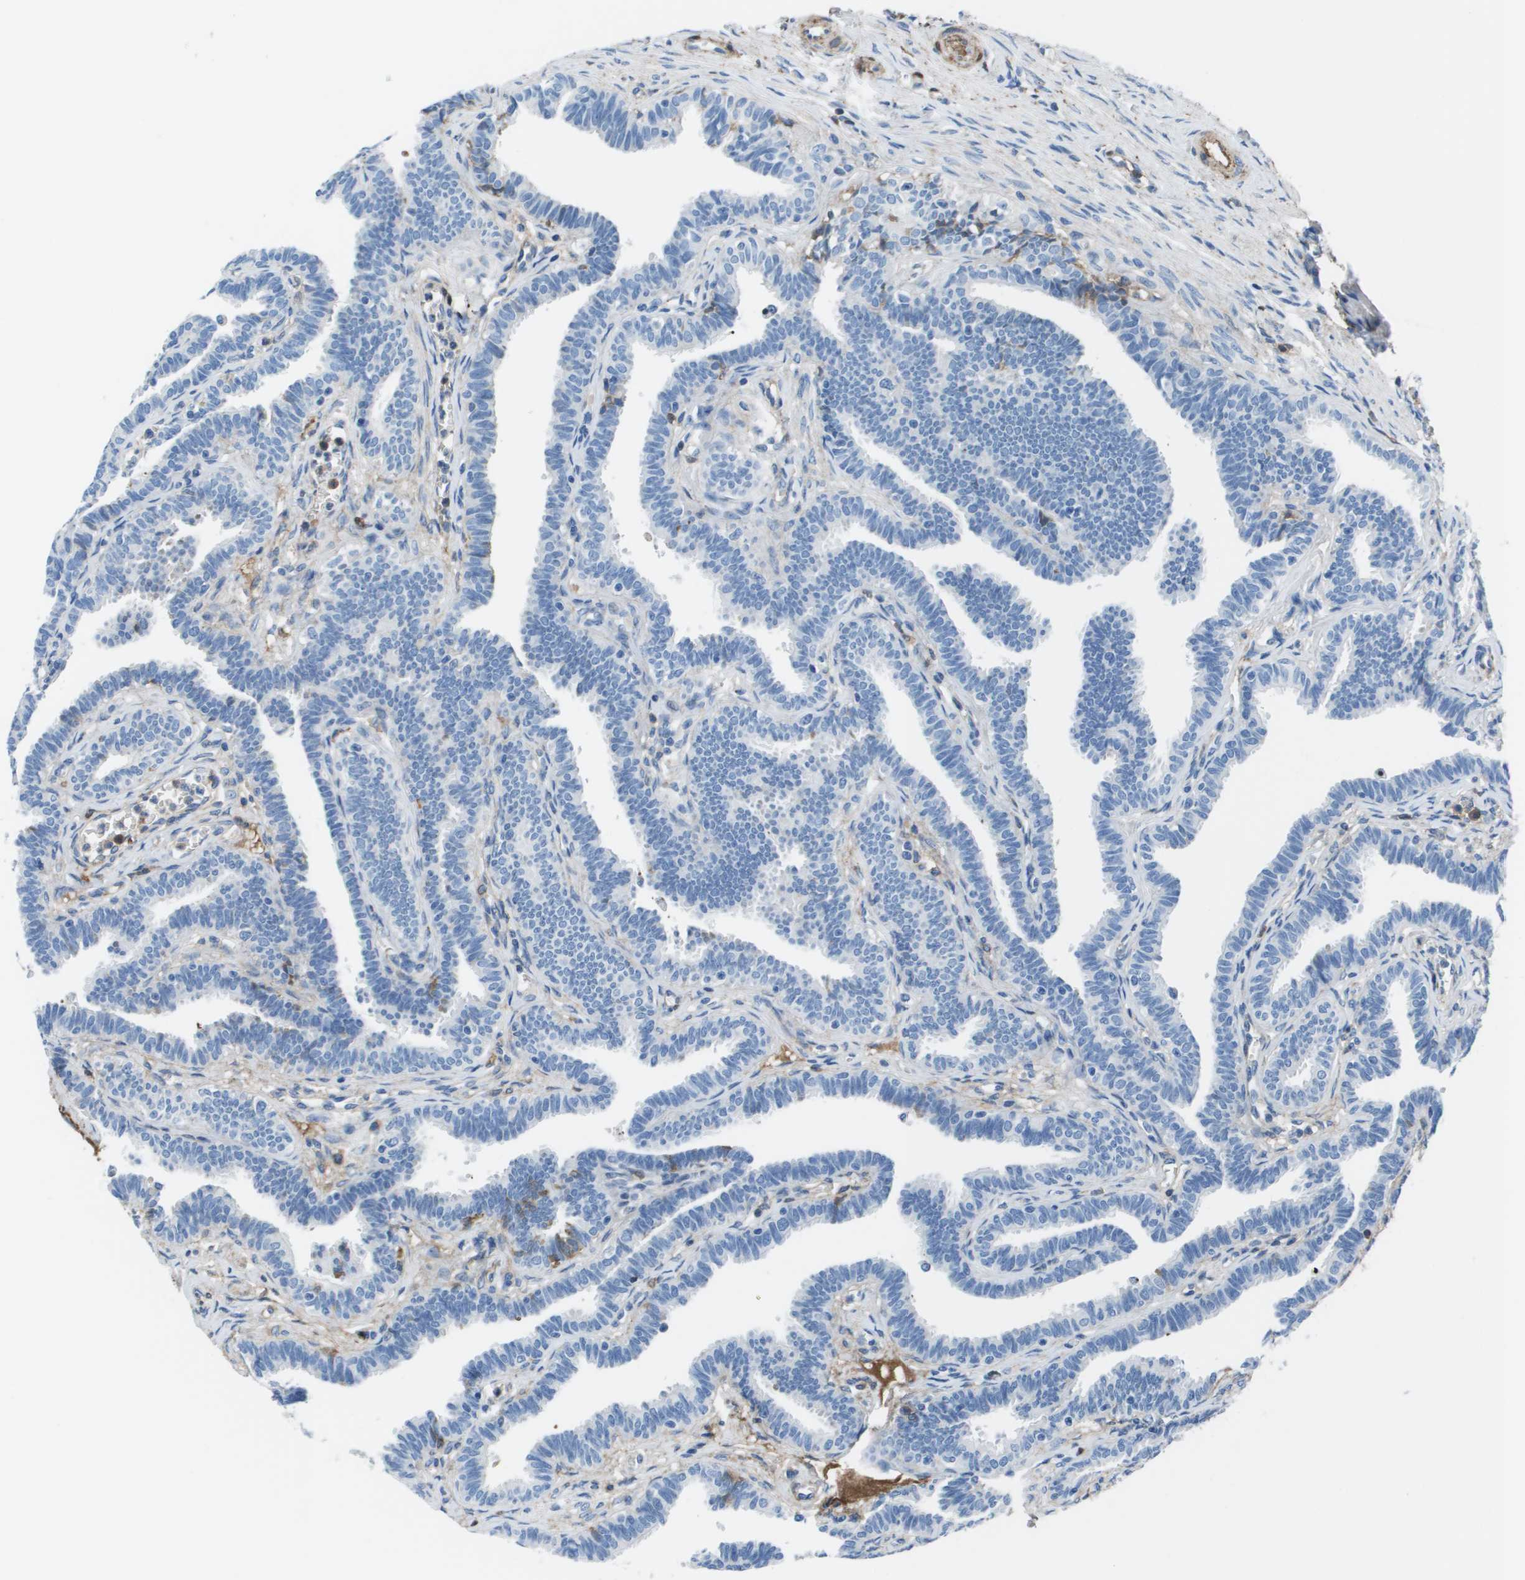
{"staining": {"intensity": "moderate", "quantity": "<25%", "location": "cytoplasmic/membranous"}, "tissue": "fallopian tube", "cell_type": "Glandular cells", "image_type": "normal", "snomed": [{"axis": "morphology", "description": "Normal tissue, NOS"}, {"axis": "topography", "description": "Fallopian tube"}, {"axis": "topography", "description": "Ovary"}], "caption": "An immunohistochemistry (IHC) photomicrograph of benign tissue is shown. Protein staining in brown highlights moderate cytoplasmic/membranous positivity in fallopian tube within glandular cells.", "gene": "VTN", "patient": {"sex": "female", "age": 23}}